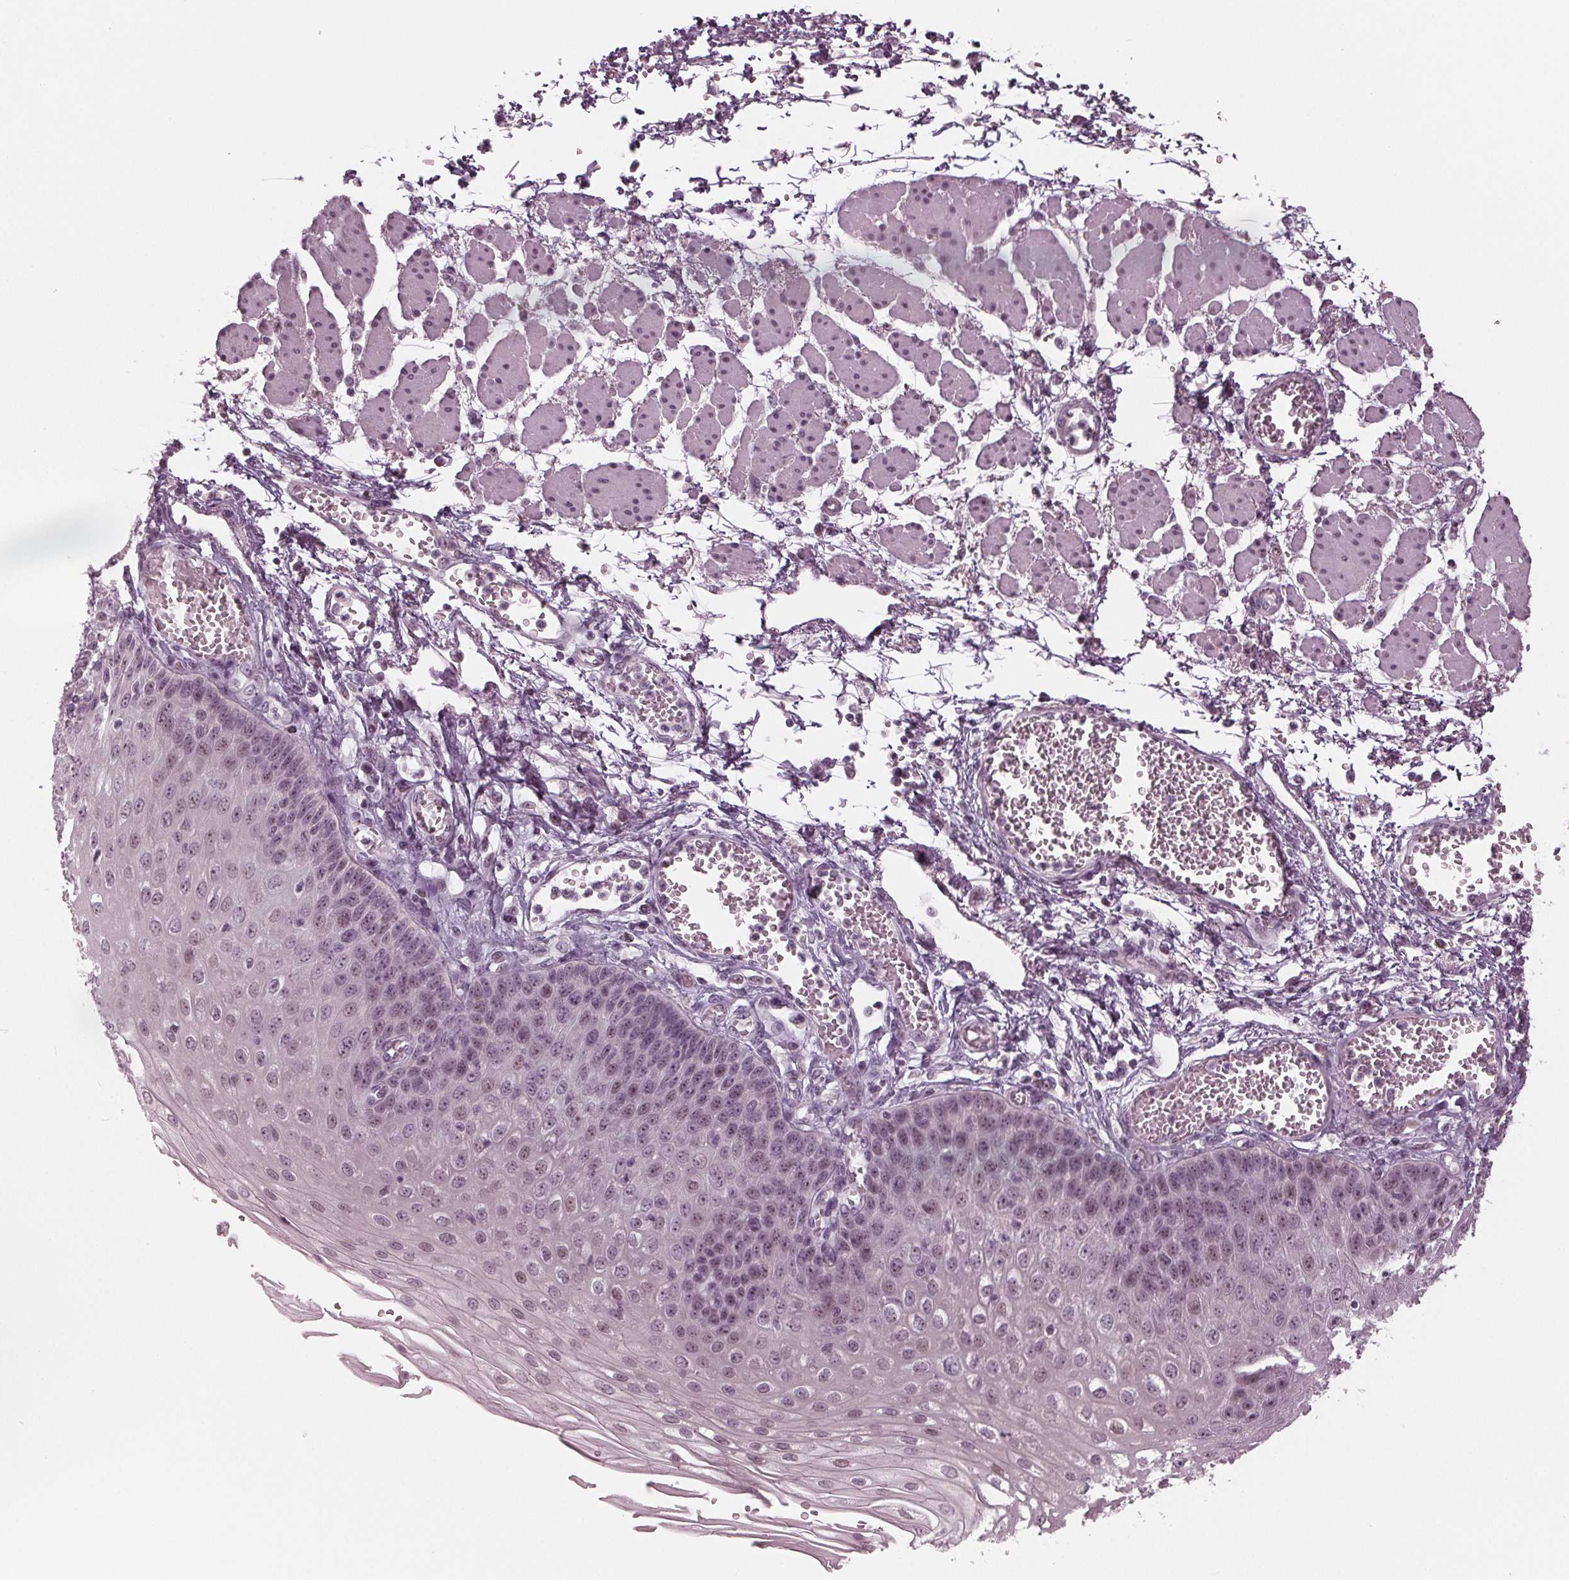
{"staining": {"intensity": "weak", "quantity": "<25%", "location": "nuclear"}, "tissue": "esophagus", "cell_type": "Squamous epithelial cells", "image_type": "normal", "snomed": [{"axis": "morphology", "description": "Normal tissue, NOS"}, {"axis": "morphology", "description": "Adenocarcinoma, NOS"}, {"axis": "topography", "description": "Esophagus"}], "caption": "Squamous epithelial cells show no significant protein positivity in normal esophagus. Brightfield microscopy of immunohistochemistry (IHC) stained with DAB (brown) and hematoxylin (blue), captured at high magnification.", "gene": "ADPRHL1", "patient": {"sex": "male", "age": 81}}